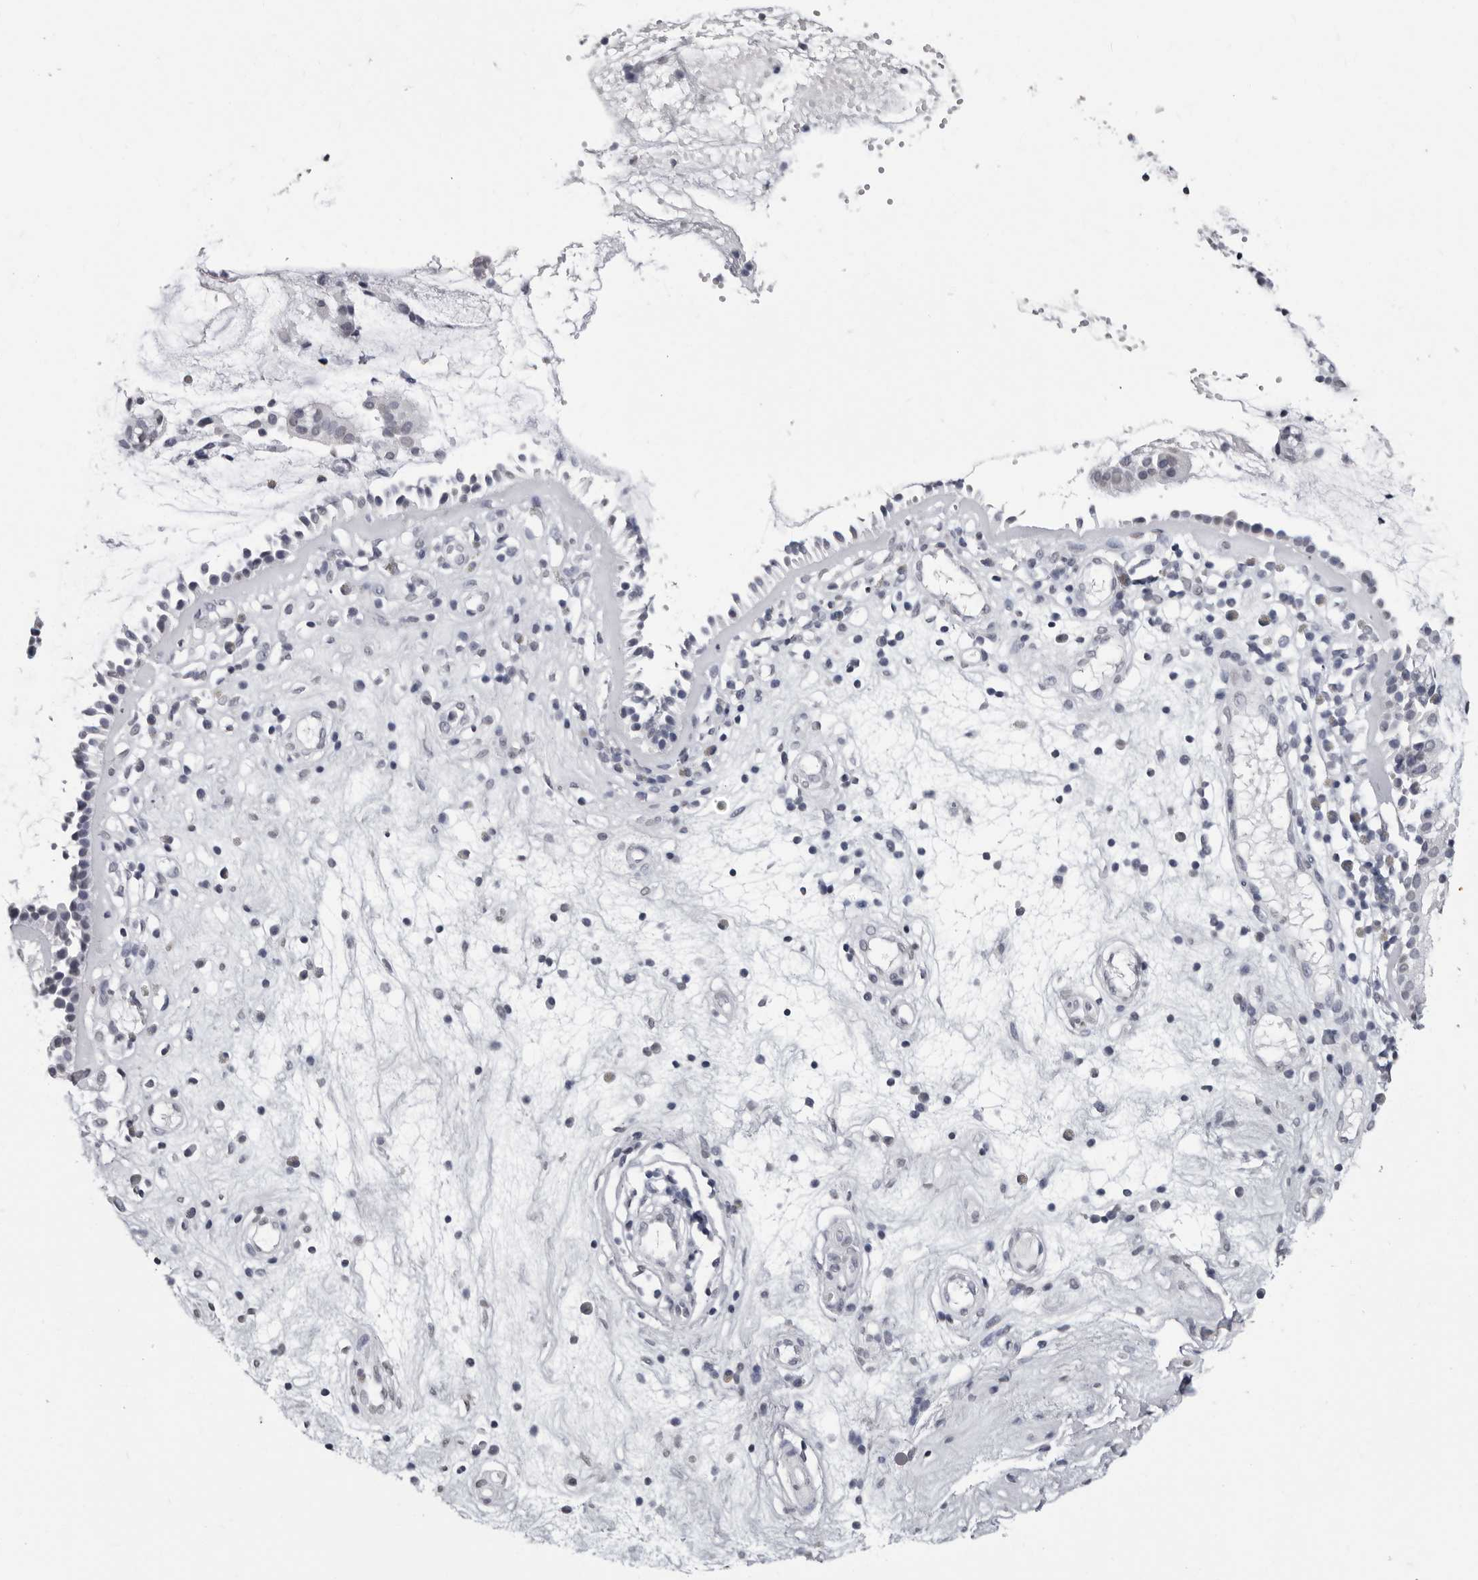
{"staining": {"intensity": "negative", "quantity": "none", "location": "none"}, "tissue": "nasopharynx", "cell_type": "Respiratory epithelial cells", "image_type": "normal", "snomed": [{"axis": "morphology", "description": "Normal tissue, NOS"}, {"axis": "topography", "description": "Nasopharynx"}], "caption": "An immunohistochemistry (IHC) photomicrograph of unremarkable nasopharynx is shown. There is no staining in respiratory epithelial cells of nasopharynx.", "gene": "HEPACAM", "patient": {"sex": "female", "age": 39}}